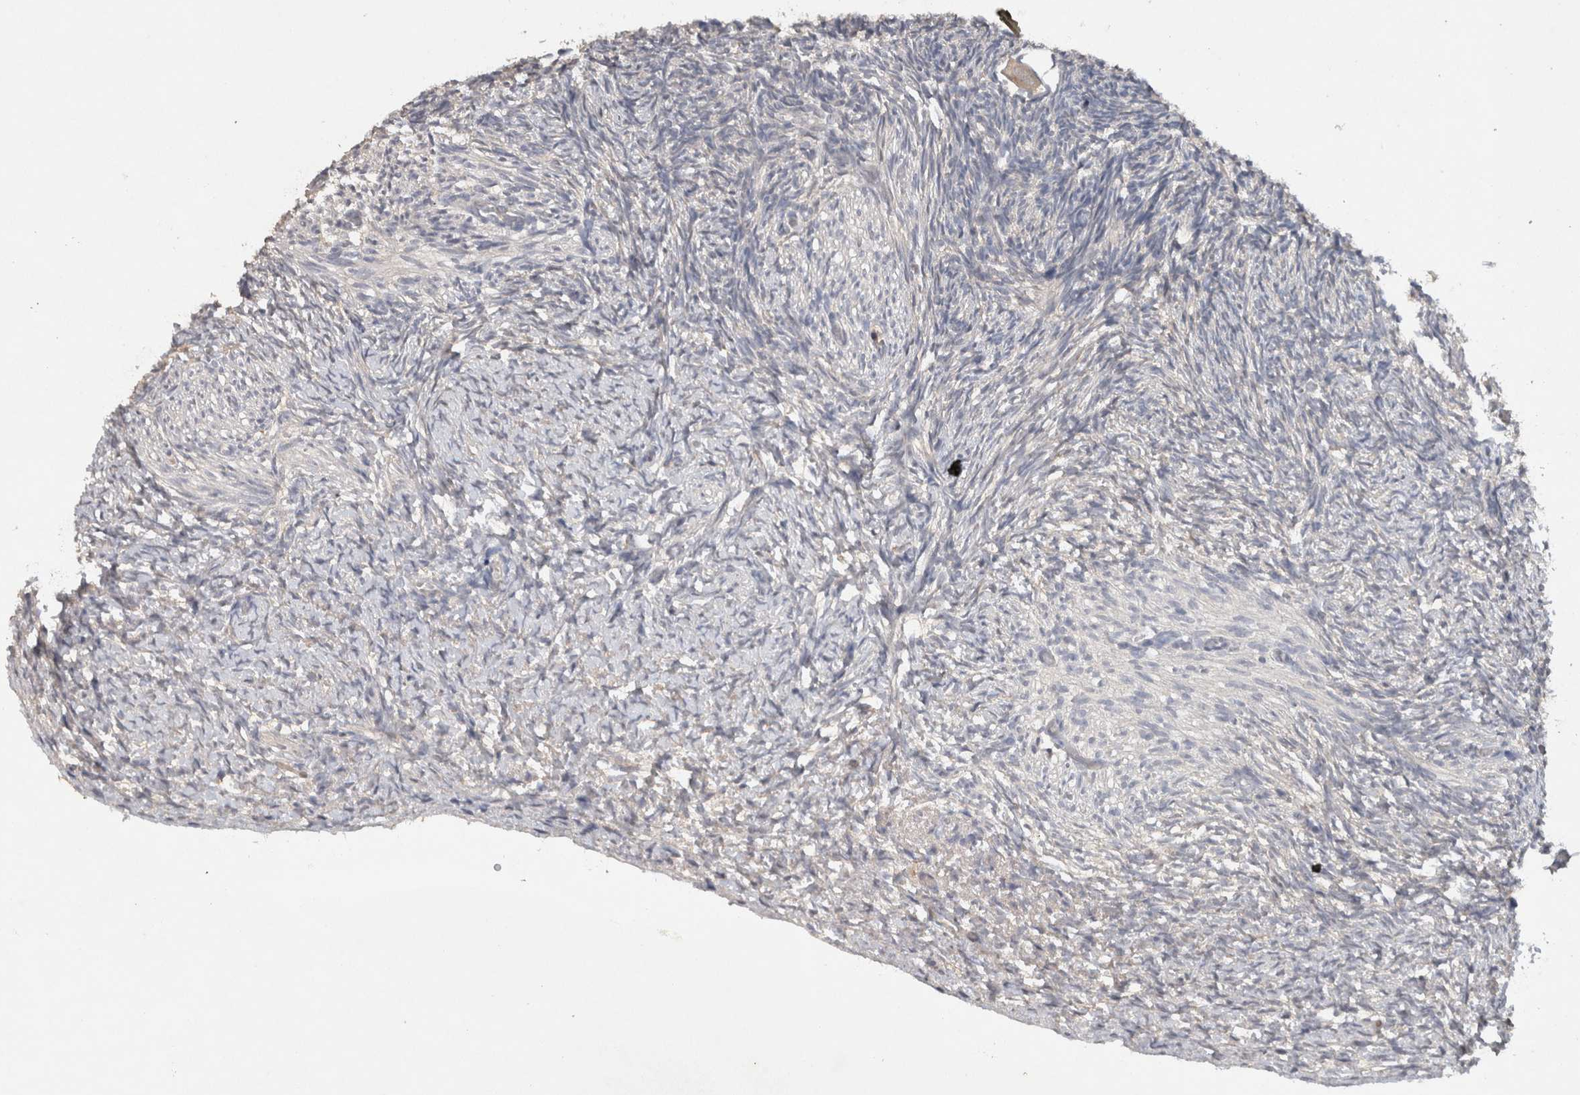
{"staining": {"intensity": "negative", "quantity": "none", "location": "none"}, "tissue": "ovary", "cell_type": "Follicle cells", "image_type": "normal", "snomed": [{"axis": "morphology", "description": "Normal tissue, NOS"}, {"axis": "topography", "description": "Ovary"}], "caption": "Immunohistochemistry image of unremarkable ovary: human ovary stained with DAB (3,3'-diaminobenzidine) shows no significant protein positivity in follicle cells.", "gene": "HEXD", "patient": {"sex": "female", "age": 34}}